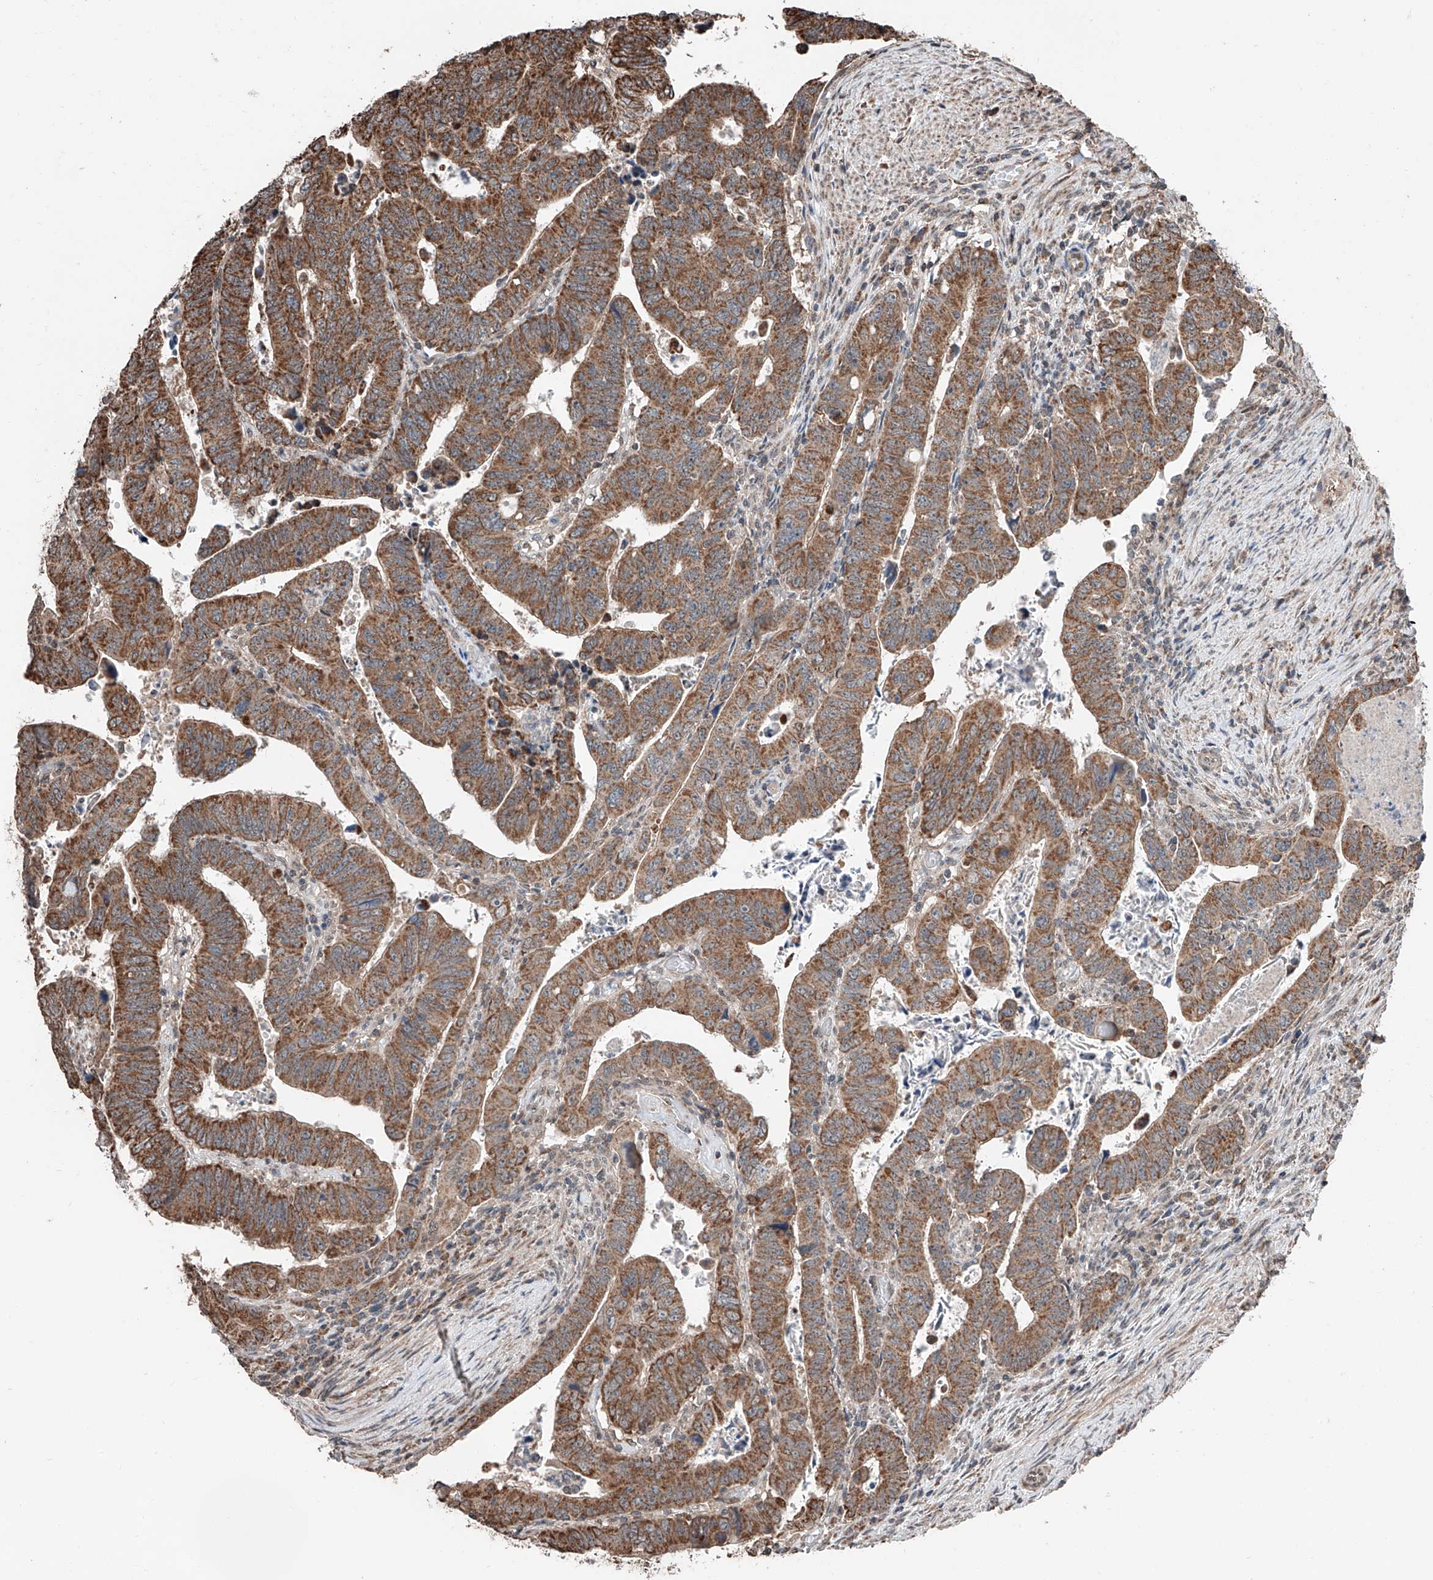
{"staining": {"intensity": "moderate", "quantity": ">75%", "location": "cytoplasmic/membranous"}, "tissue": "colorectal cancer", "cell_type": "Tumor cells", "image_type": "cancer", "snomed": [{"axis": "morphology", "description": "Normal tissue, NOS"}, {"axis": "morphology", "description": "Adenocarcinoma, NOS"}, {"axis": "topography", "description": "Rectum"}], "caption": "This micrograph reveals immunohistochemistry (IHC) staining of colorectal adenocarcinoma, with medium moderate cytoplasmic/membranous positivity in about >75% of tumor cells.", "gene": "ZNF445", "patient": {"sex": "female", "age": 65}}